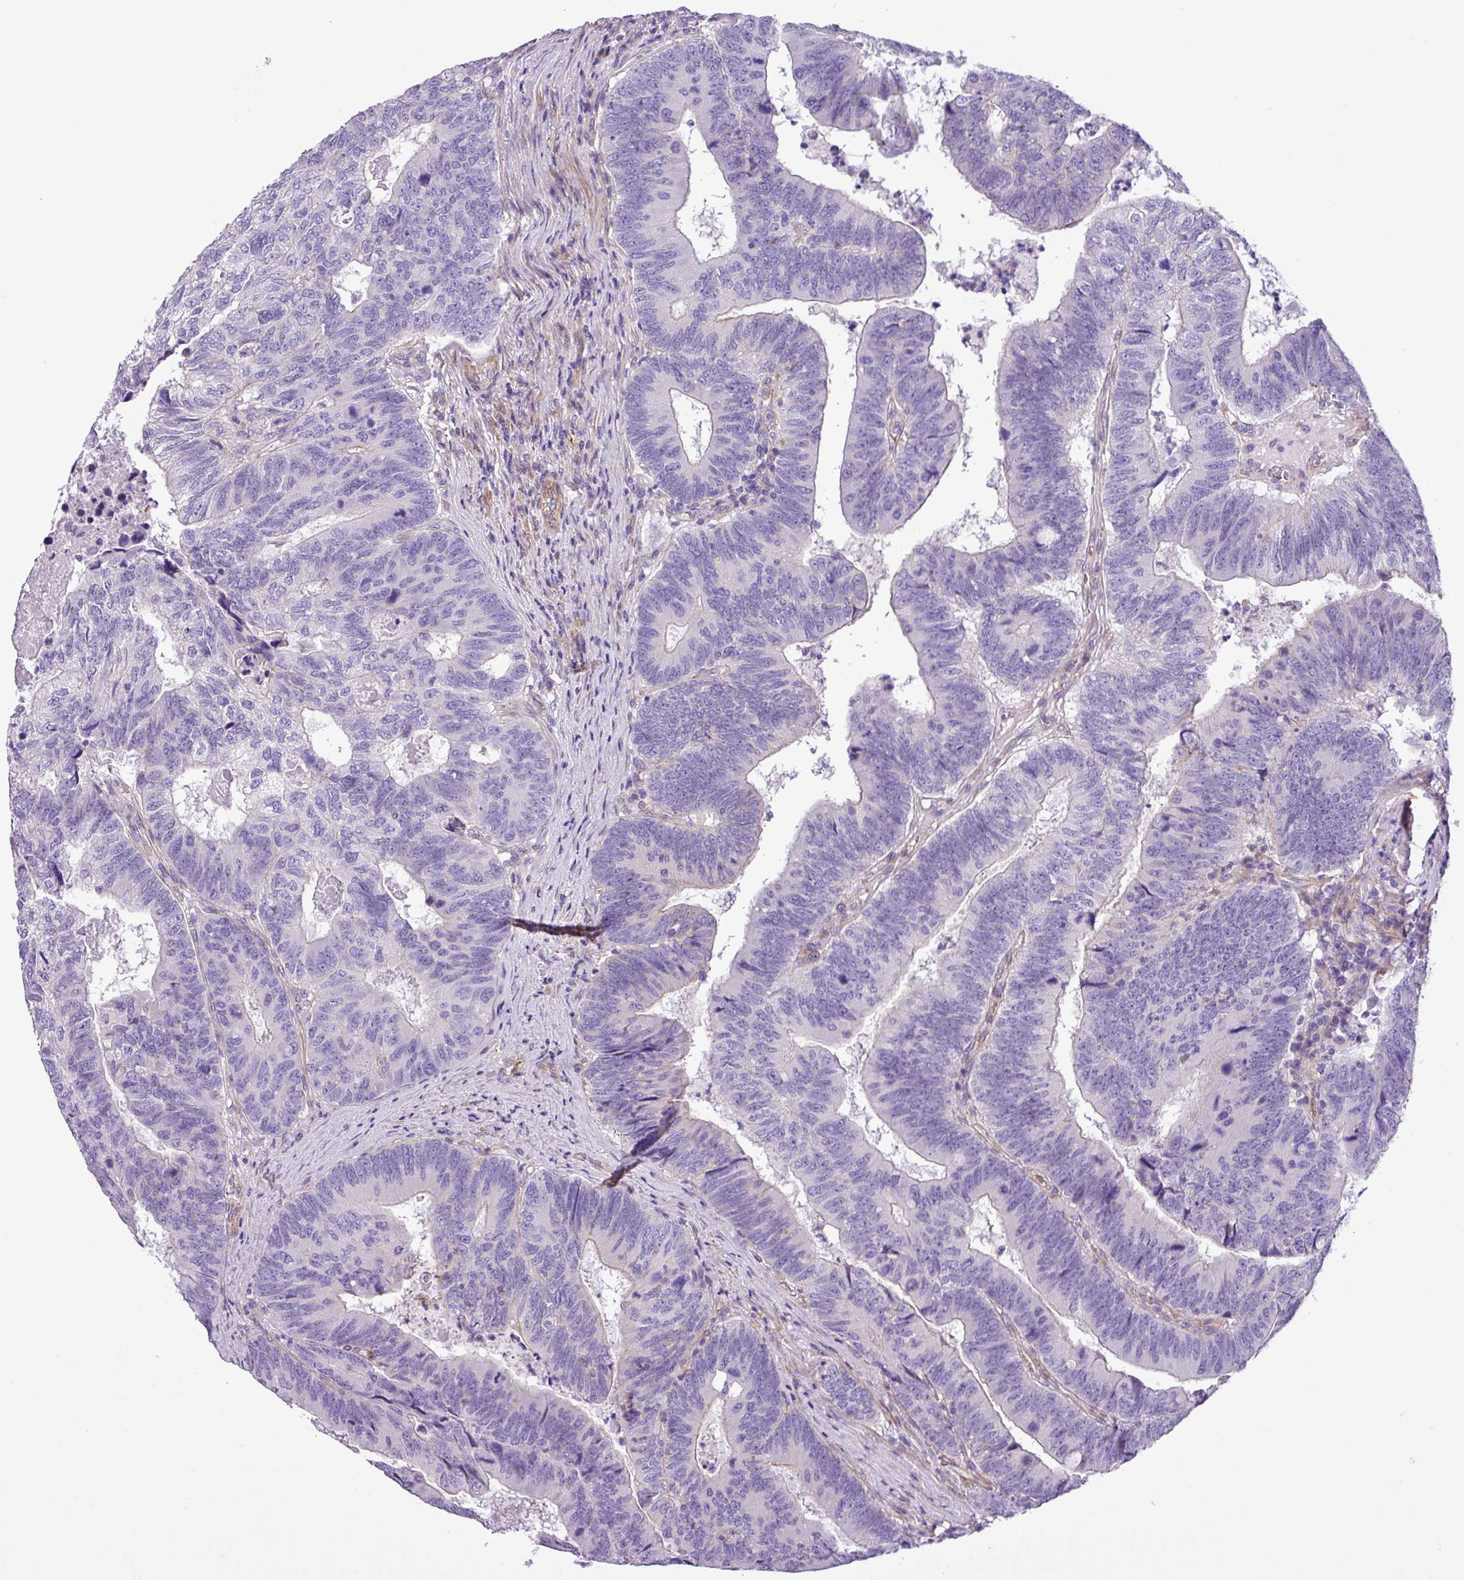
{"staining": {"intensity": "negative", "quantity": "none", "location": "none"}, "tissue": "colorectal cancer", "cell_type": "Tumor cells", "image_type": "cancer", "snomed": [{"axis": "morphology", "description": "Adenocarcinoma, NOS"}, {"axis": "topography", "description": "Colon"}], "caption": "A histopathology image of colorectal cancer stained for a protein displays no brown staining in tumor cells.", "gene": "C11orf91", "patient": {"sex": "female", "age": 67}}